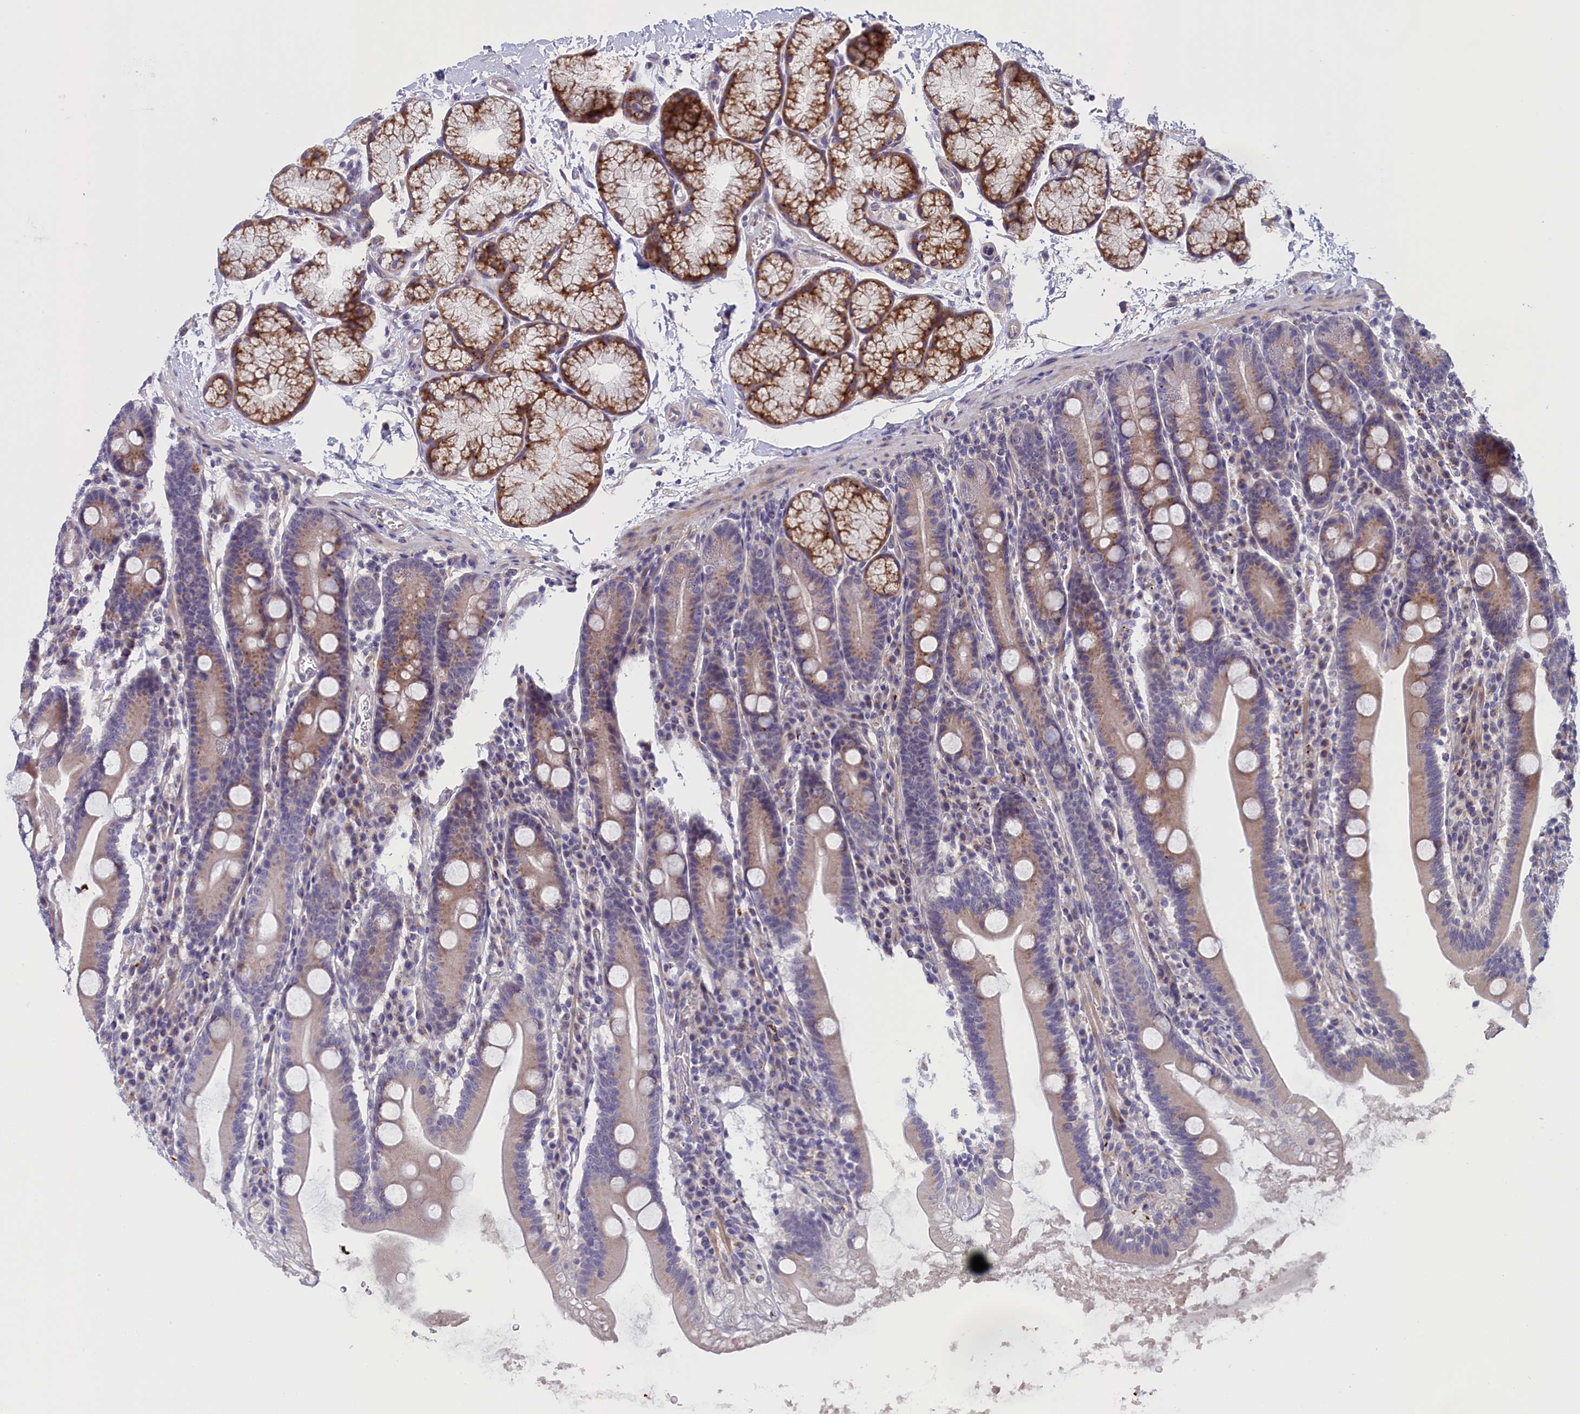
{"staining": {"intensity": "moderate", "quantity": "25%-75%", "location": "cytoplasmic/membranous"}, "tissue": "duodenum", "cell_type": "Glandular cells", "image_type": "normal", "snomed": [{"axis": "morphology", "description": "Normal tissue, NOS"}, {"axis": "topography", "description": "Duodenum"}], "caption": "A brown stain shows moderate cytoplasmic/membranous expression of a protein in glandular cells of unremarkable duodenum. The staining was performed using DAB (3,3'-diaminobenzidine) to visualize the protein expression in brown, while the nuclei were stained in blue with hematoxylin (Magnification: 20x).", "gene": "IGFALS", "patient": {"sex": "male", "age": 35}}